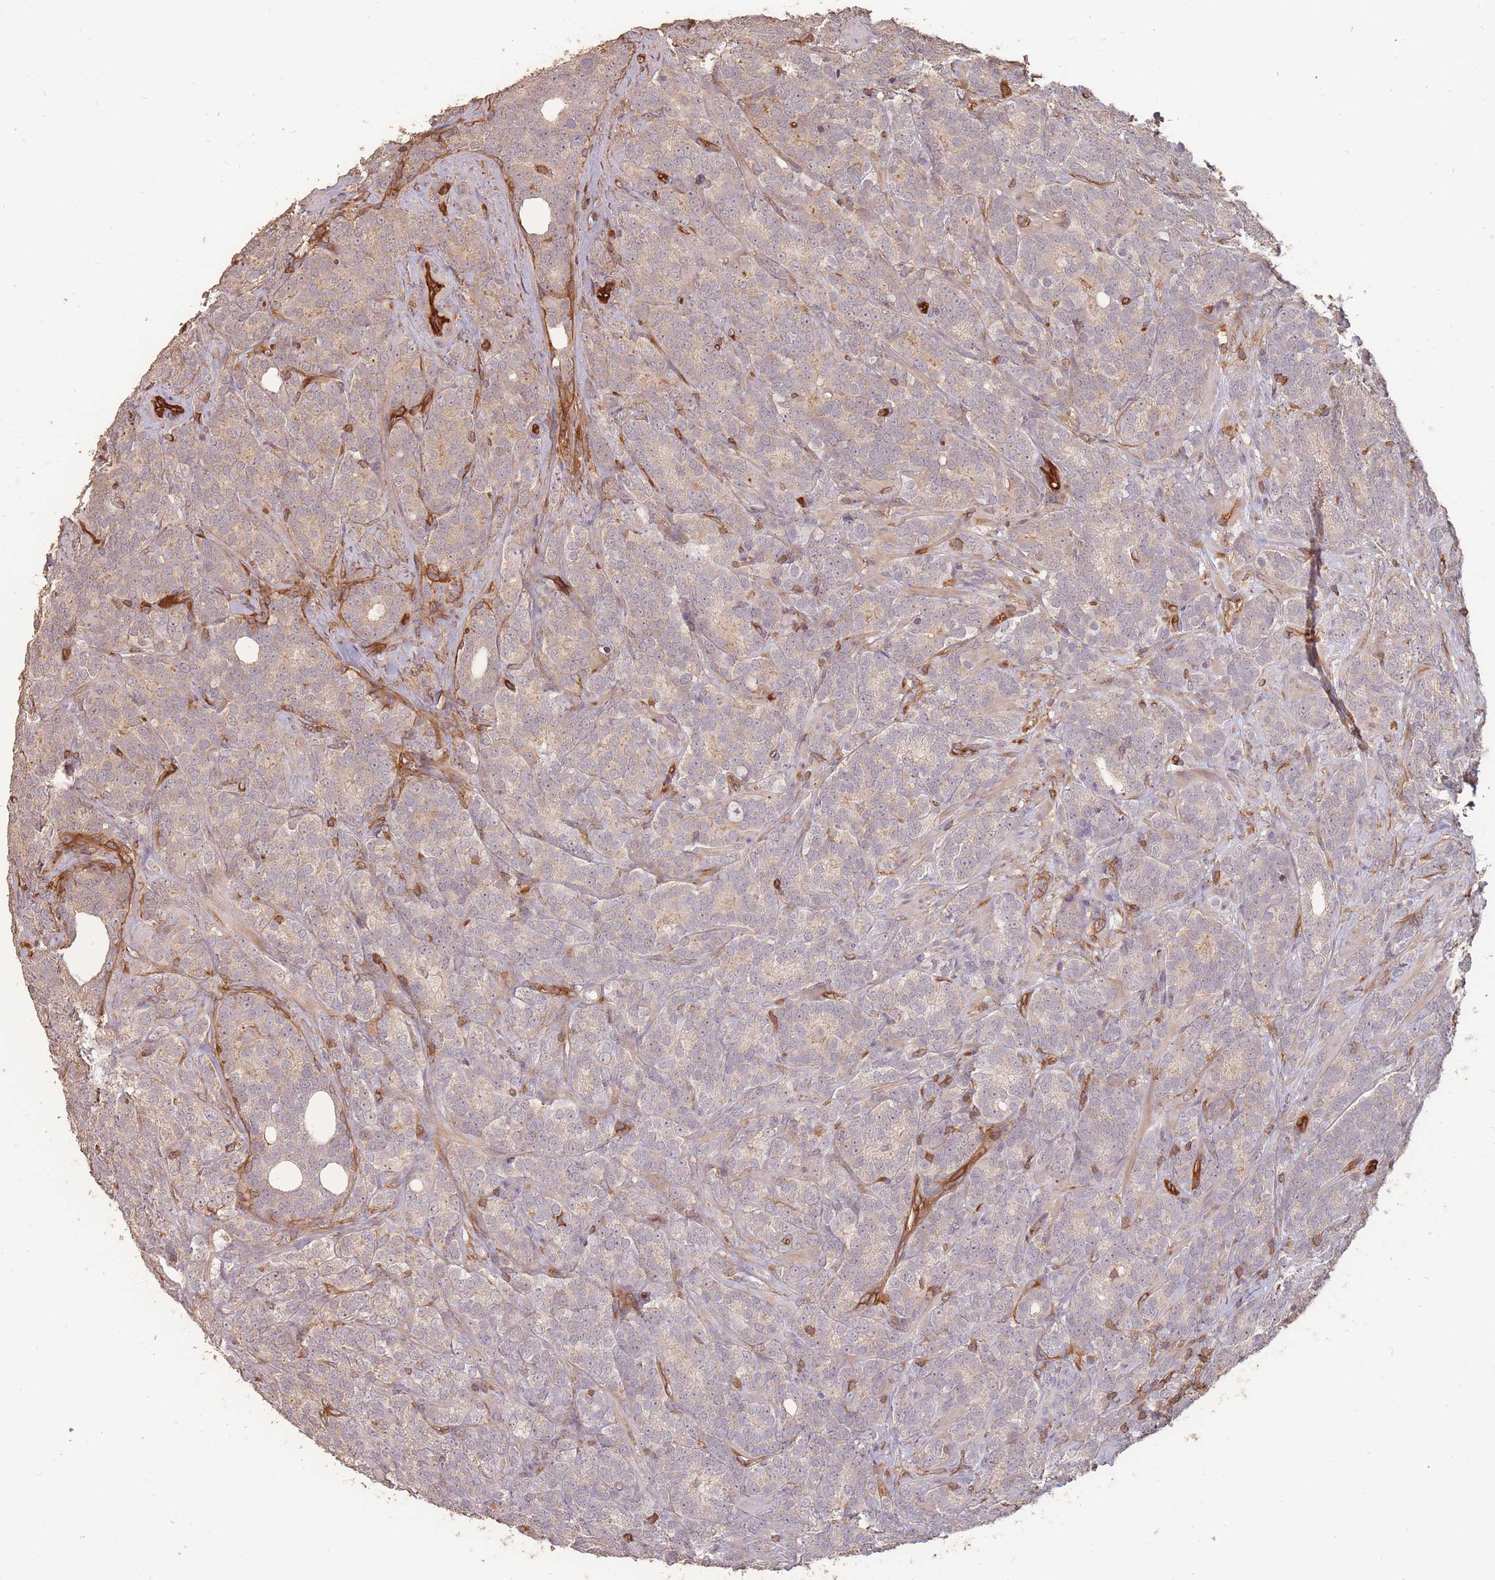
{"staining": {"intensity": "weak", "quantity": "25%-75%", "location": "cytoplasmic/membranous"}, "tissue": "prostate cancer", "cell_type": "Tumor cells", "image_type": "cancer", "snomed": [{"axis": "morphology", "description": "Adenocarcinoma, High grade"}, {"axis": "topography", "description": "Prostate"}], "caption": "A high-resolution micrograph shows immunohistochemistry (IHC) staining of adenocarcinoma (high-grade) (prostate), which demonstrates weak cytoplasmic/membranous staining in approximately 25%-75% of tumor cells.", "gene": "PLS3", "patient": {"sex": "male", "age": 64}}